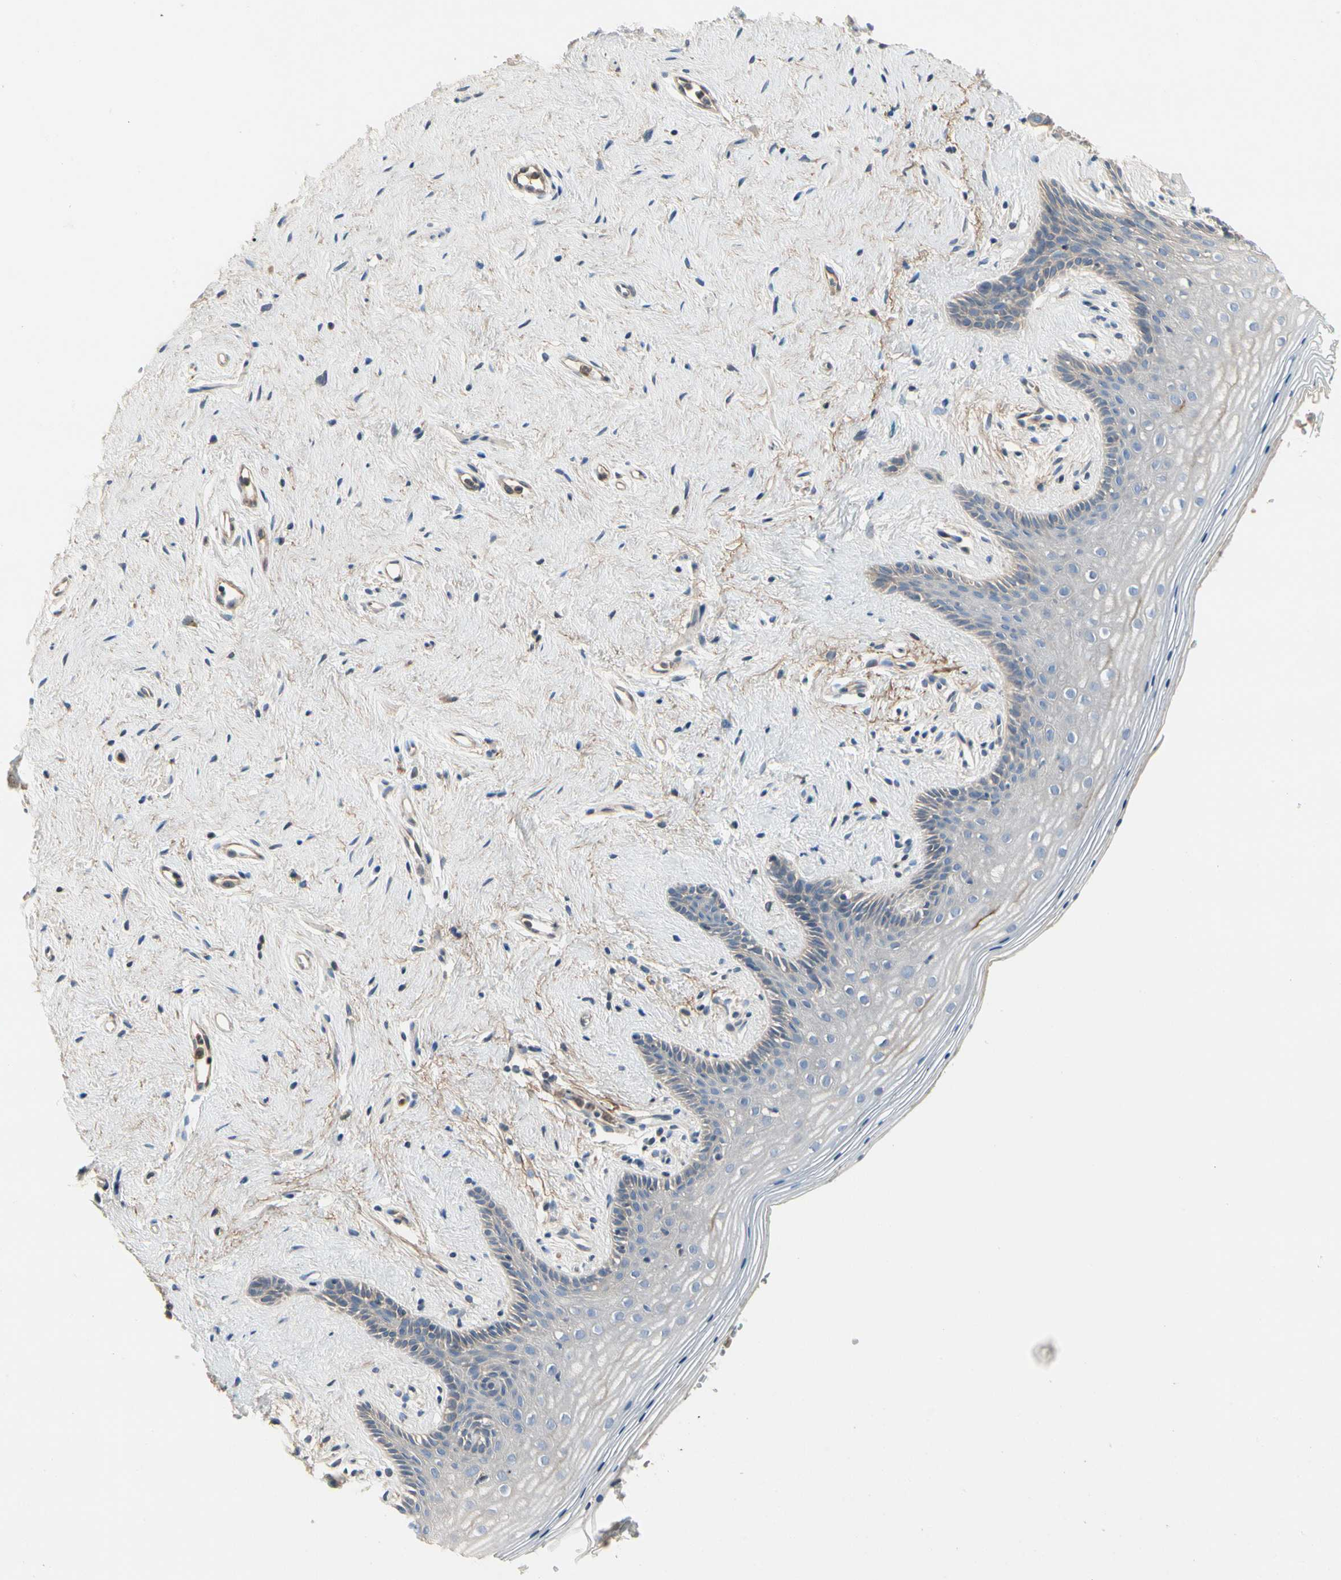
{"staining": {"intensity": "negative", "quantity": "none", "location": "none"}, "tissue": "vagina", "cell_type": "Squamous epithelial cells", "image_type": "normal", "snomed": [{"axis": "morphology", "description": "Normal tissue, NOS"}, {"axis": "topography", "description": "Vagina"}], "caption": "This is an immunohistochemistry (IHC) photomicrograph of unremarkable vagina. There is no expression in squamous epithelial cells.", "gene": "CRTAC1", "patient": {"sex": "female", "age": 44}}